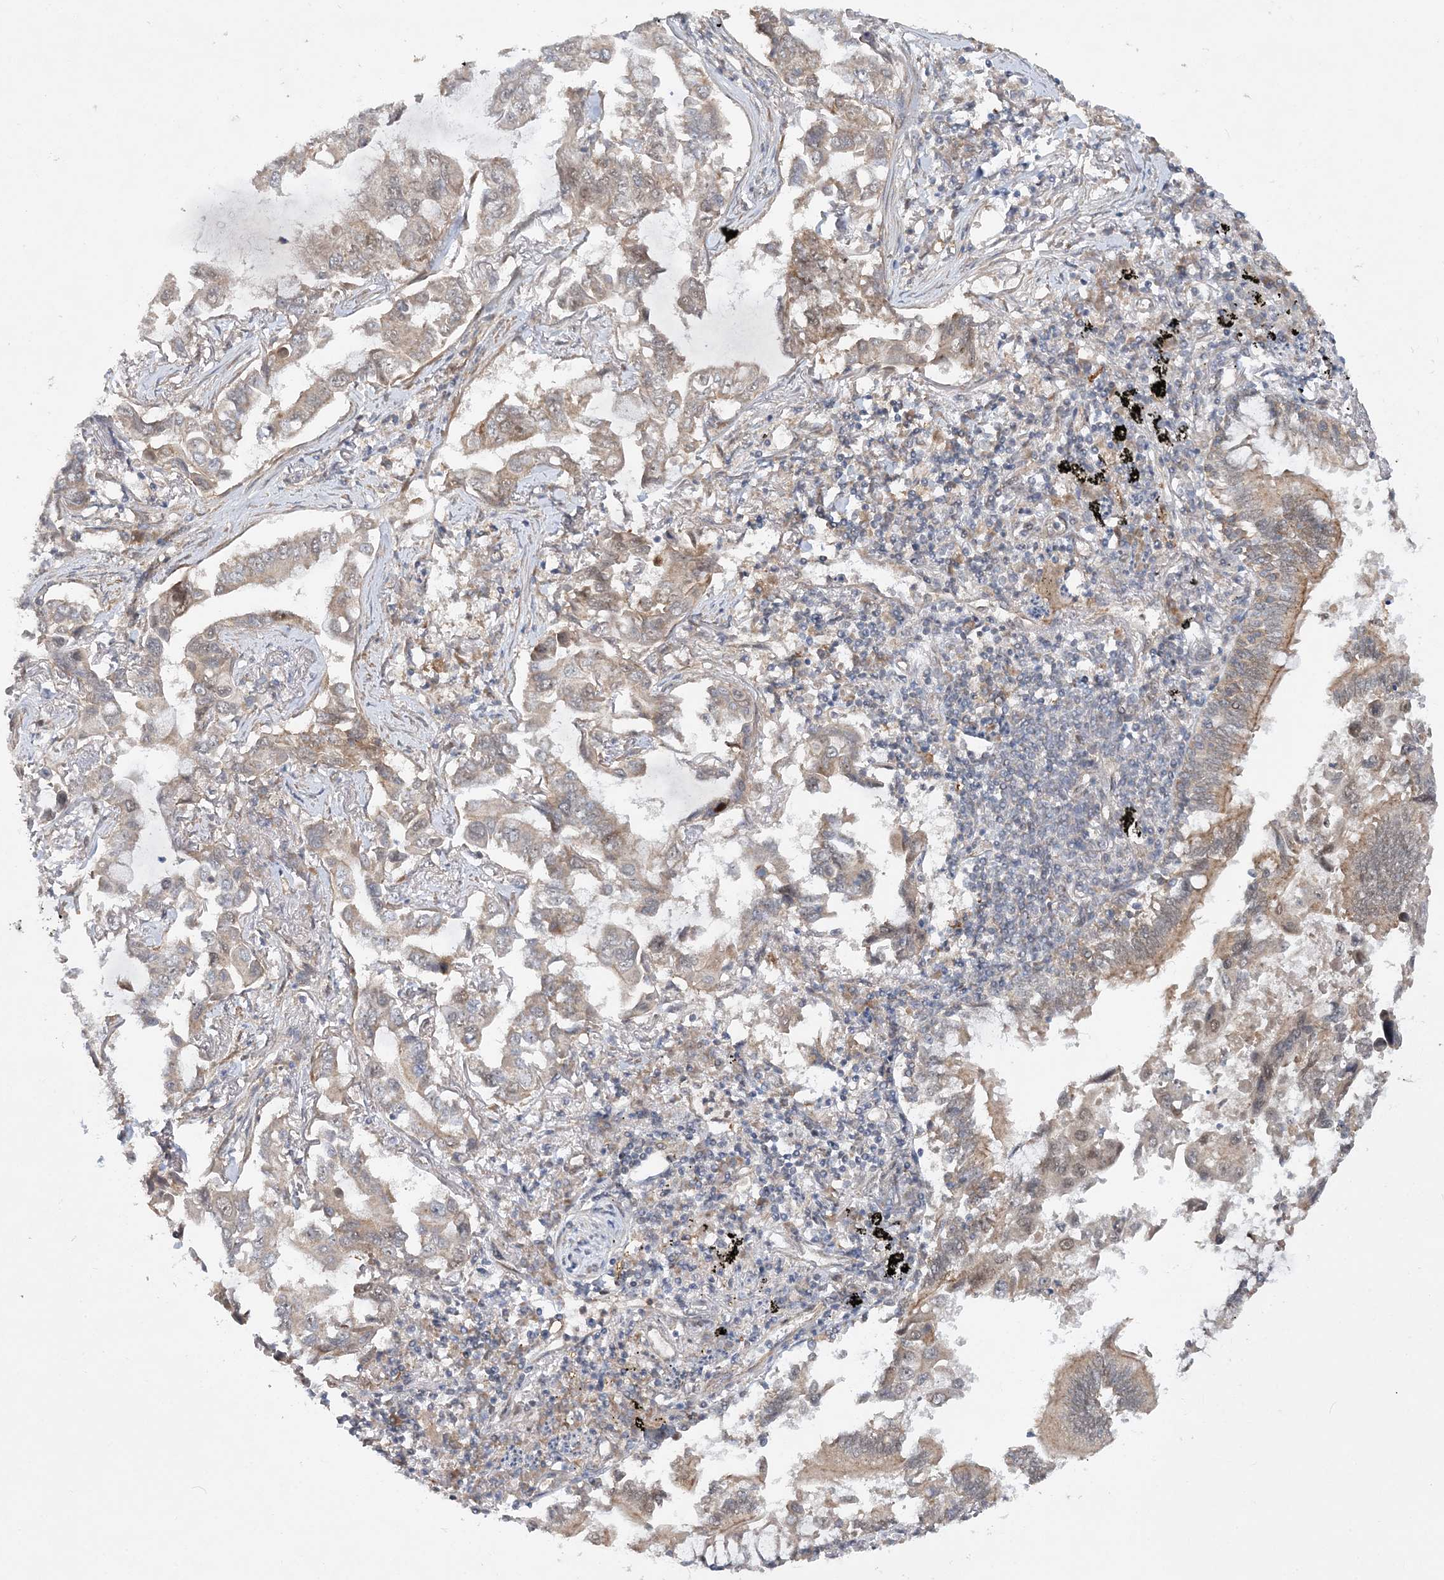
{"staining": {"intensity": "weak", "quantity": "25%-75%", "location": "cytoplasmic/membranous"}, "tissue": "lung cancer", "cell_type": "Tumor cells", "image_type": "cancer", "snomed": [{"axis": "morphology", "description": "Adenocarcinoma, NOS"}, {"axis": "topography", "description": "Lung"}], "caption": "An immunohistochemistry (IHC) photomicrograph of tumor tissue is shown. Protein staining in brown highlights weak cytoplasmic/membranous positivity in adenocarcinoma (lung) within tumor cells.", "gene": "MXI1", "patient": {"sex": "male", "age": 64}}